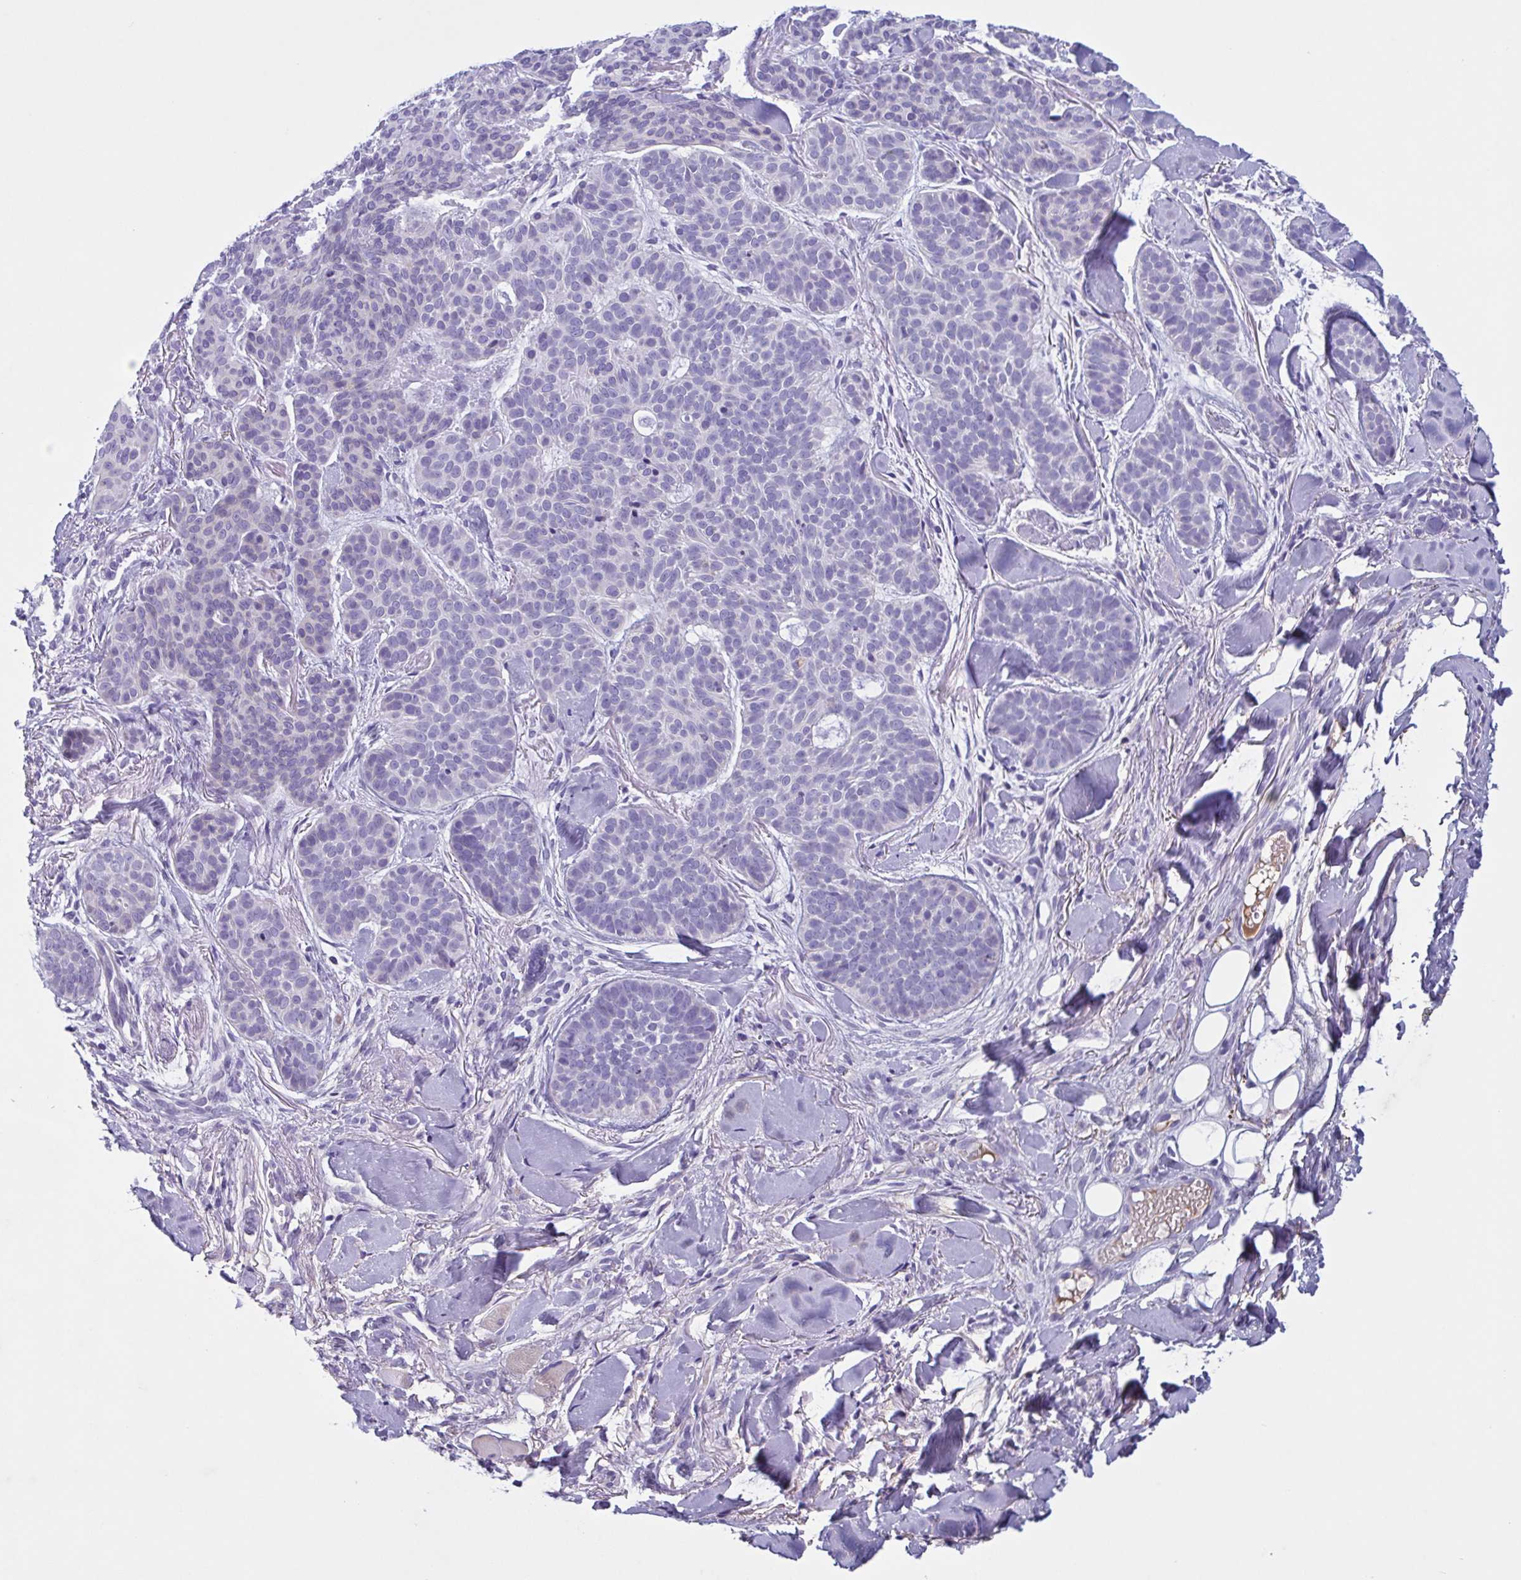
{"staining": {"intensity": "negative", "quantity": "none", "location": "none"}, "tissue": "skin cancer", "cell_type": "Tumor cells", "image_type": "cancer", "snomed": [{"axis": "morphology", "description": "Basal cell carcinoma"}, {"axis": "topography", "description": "Skin"}, {"axis": "topography", "description": "Skin of nose"}], "caption": "The histopathology image exhibits no significant positivity in tumor cells of skin basal cell carcinoma.", "gene": "F13B", "patient": {"sex": "female", "age": 81}}